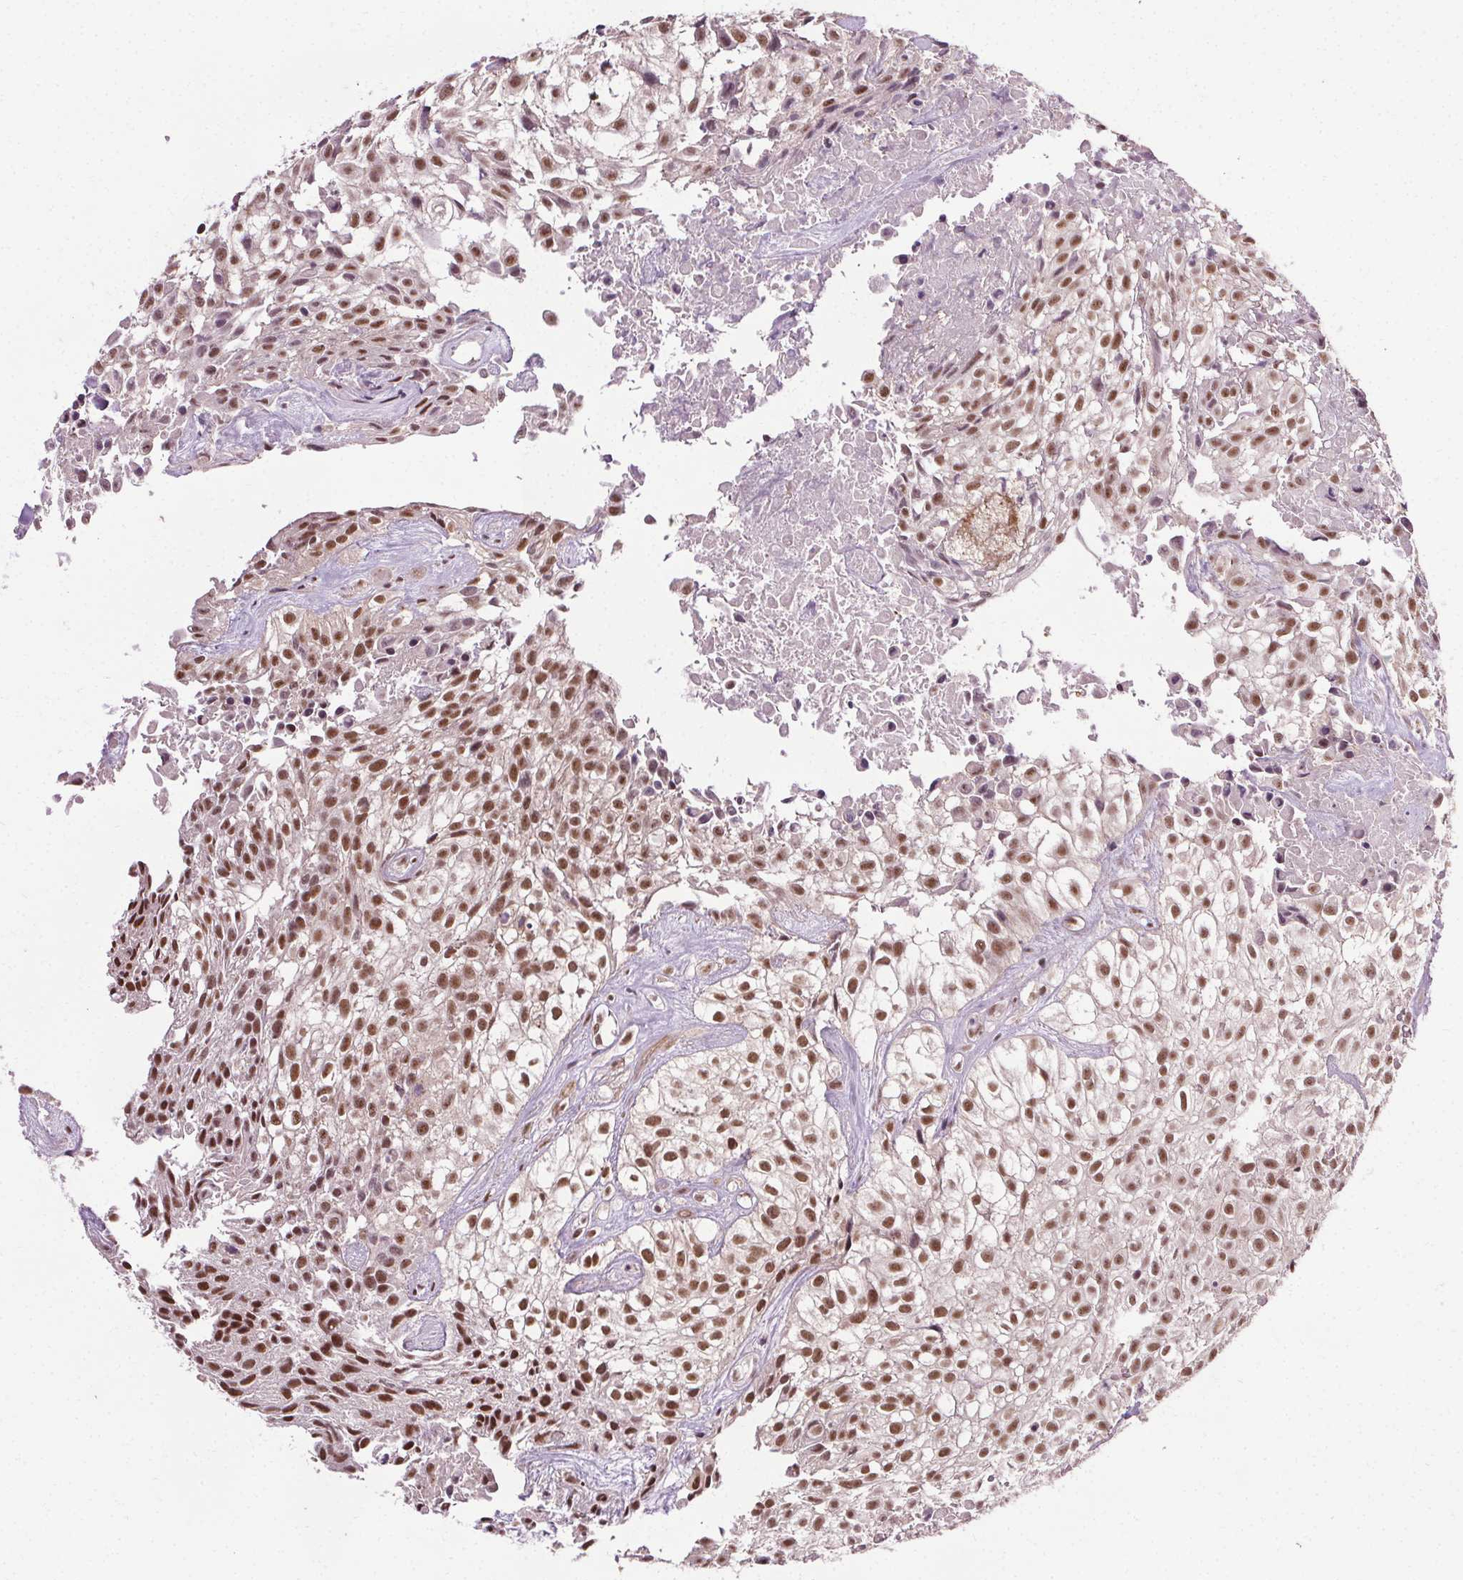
{"staining": {"intensity": "moderate", "quantity": ">75%", "location": "nuclear"}, "tissue": "urothelial cancer", "cell_type": "Tumor cells", "image_type": "cancer", "snomed": [{"axis": "morphology", "description": "Urothelial carcinoma, High grade"}, {"axis": "topography", "description": "Urinary bladder"}], "caption": "The micrograph exhibits staining of urothelial cancer, revealing moderate nuclear protein staining (brown color) within tumor cells.", "gene": "MED6", "patient": {"sex": "male", "age": 56}}